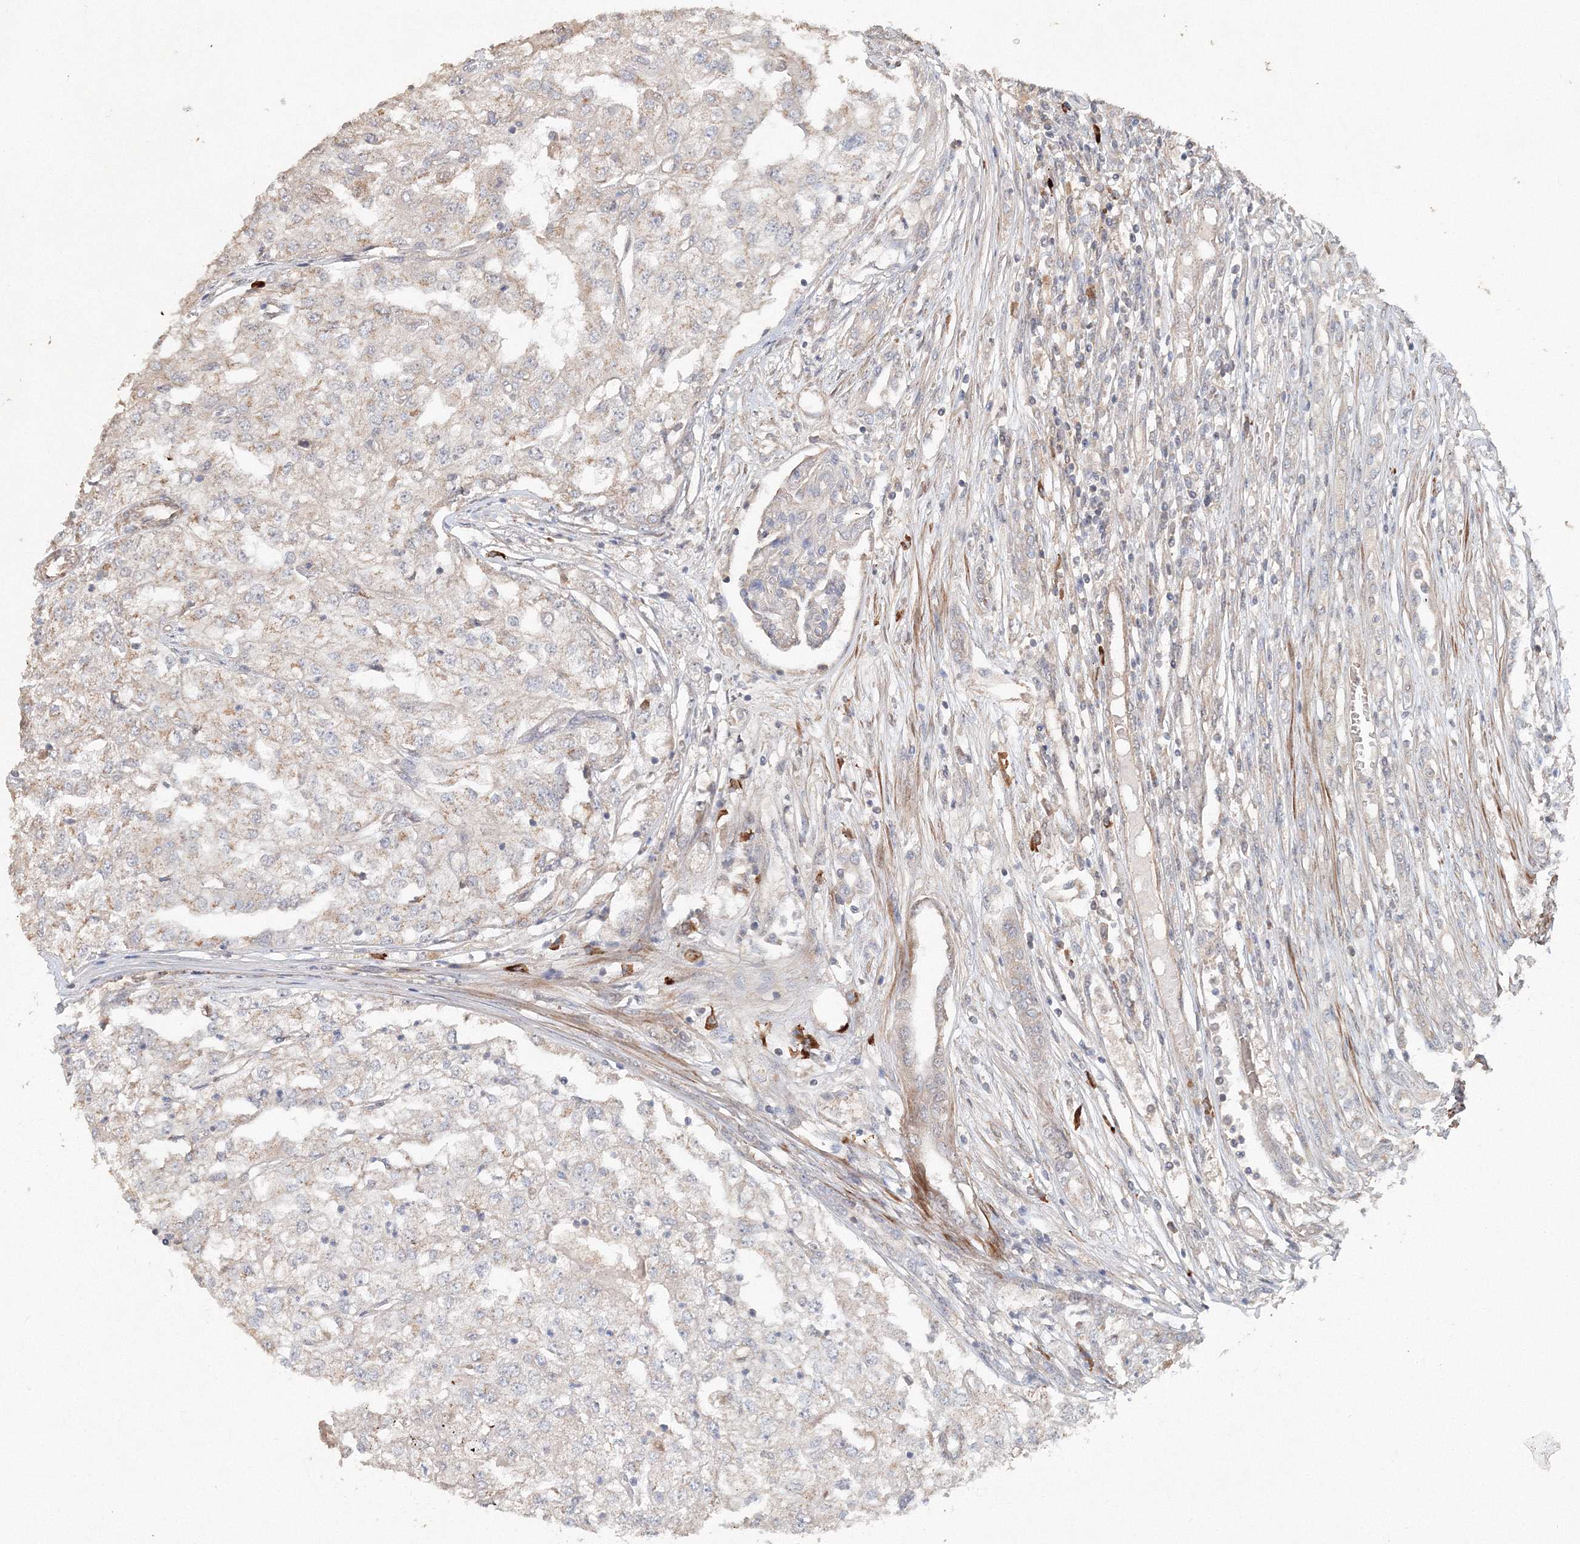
{"staining": {"intensity": "negative", "quantity": "none", "location": "none"}, "tissue": "renal cancer", "cell_type": "Tumor cells", "image_type": "cancer", "snomed": [{"axis": "morphology", "description": "Adenocarcinoma, NOS"}, {"axis": "topography", "description": "Kidney"}], "caption": "The image shows no significant positivity in tumor cells of renal cancer (adenocarcinoma).", "gene": "NALF2", "patient": {"sex": "female", "age": 54}}